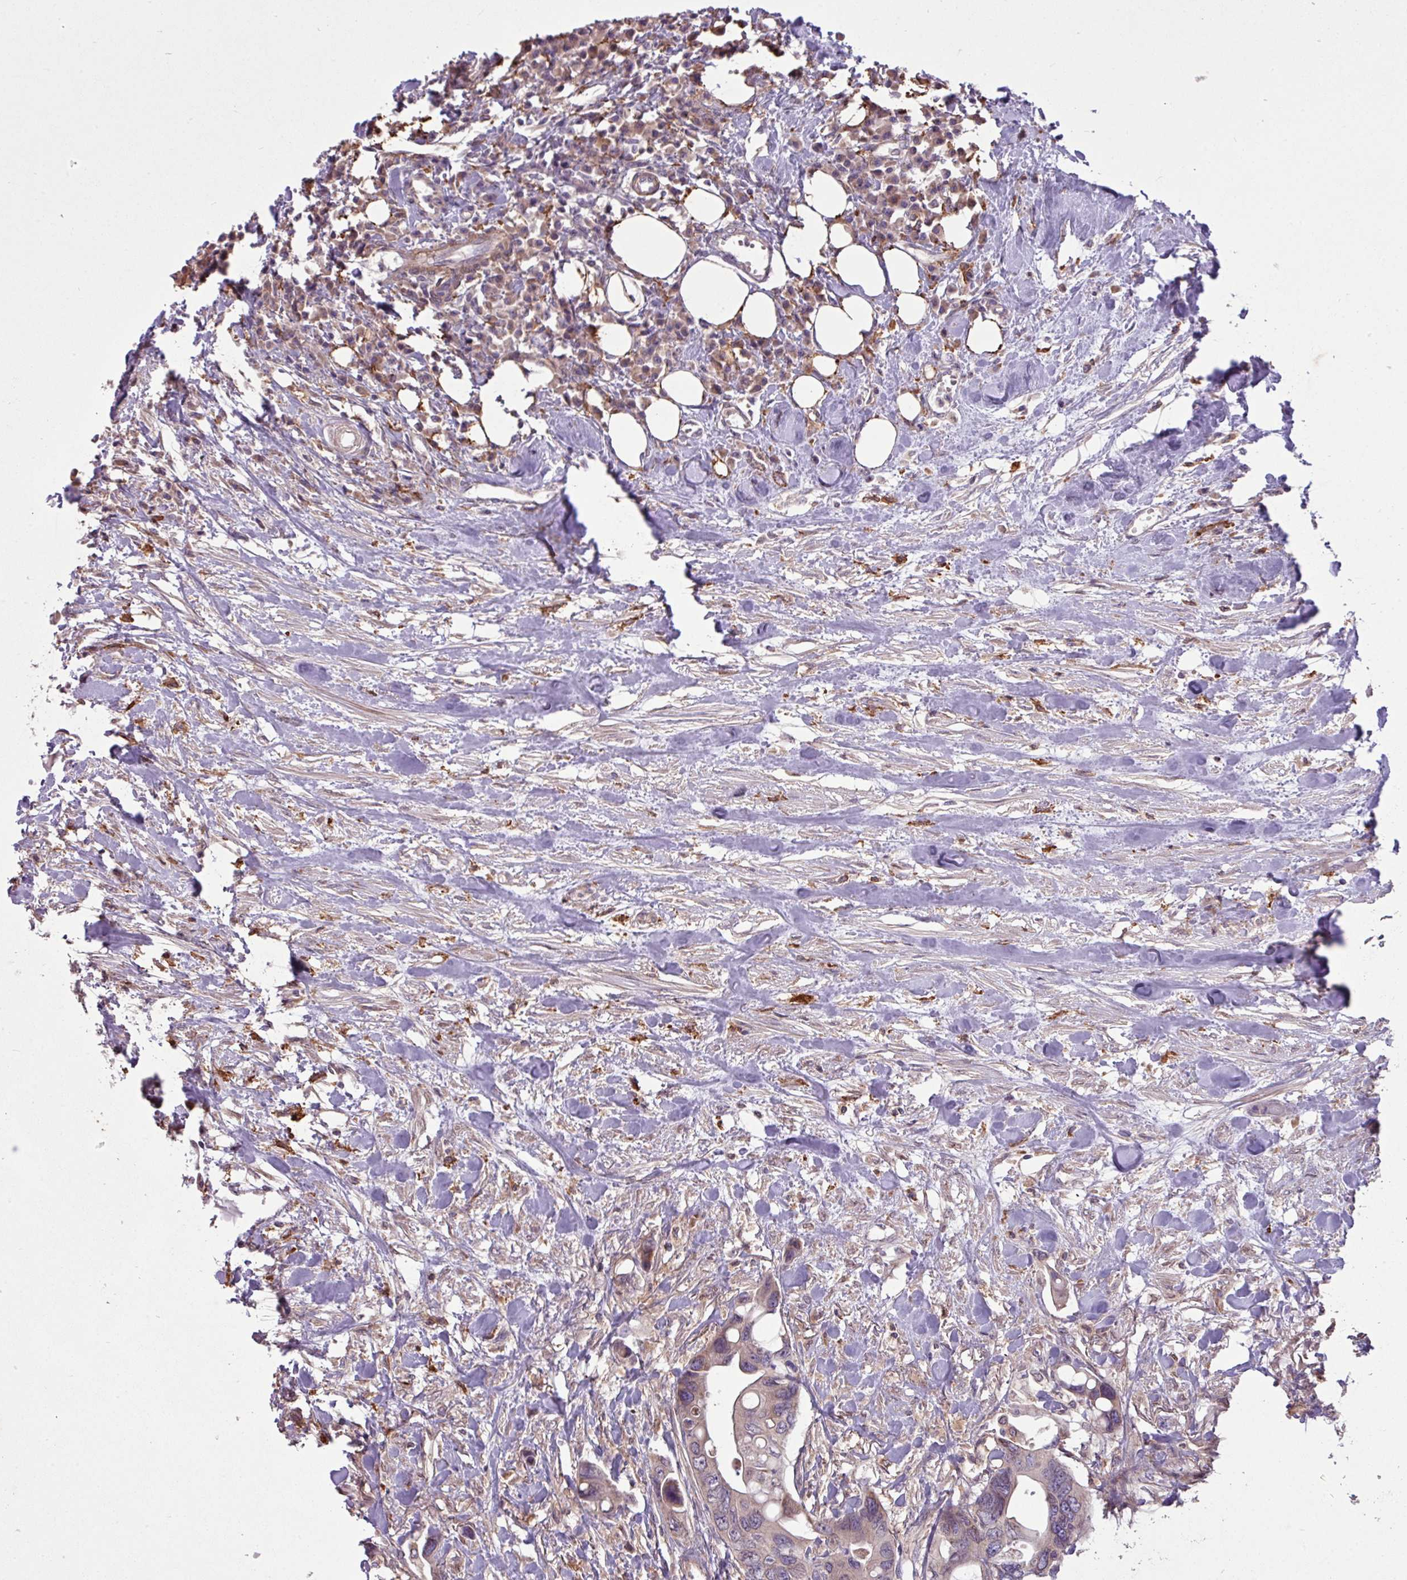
{"staining": {"intensity": "weak", "quantity": "<25%", "location": "cytoplasmic/membranous"}, "tissue": "colorectal cancer", "cell_type": "Tumor cells", "image_type": "cancer", "snomed": [{"axis": "morphology", "description": "Adenocarcinoma, NOS"}, {"axis": "topography", "description": "Rectum"}], "caption": "There is no significant staining in tumor cells of colorectal adenocarcinoma.", "gene": "ARHGEF25", "patient": {"sex": "male", "age": 57}}